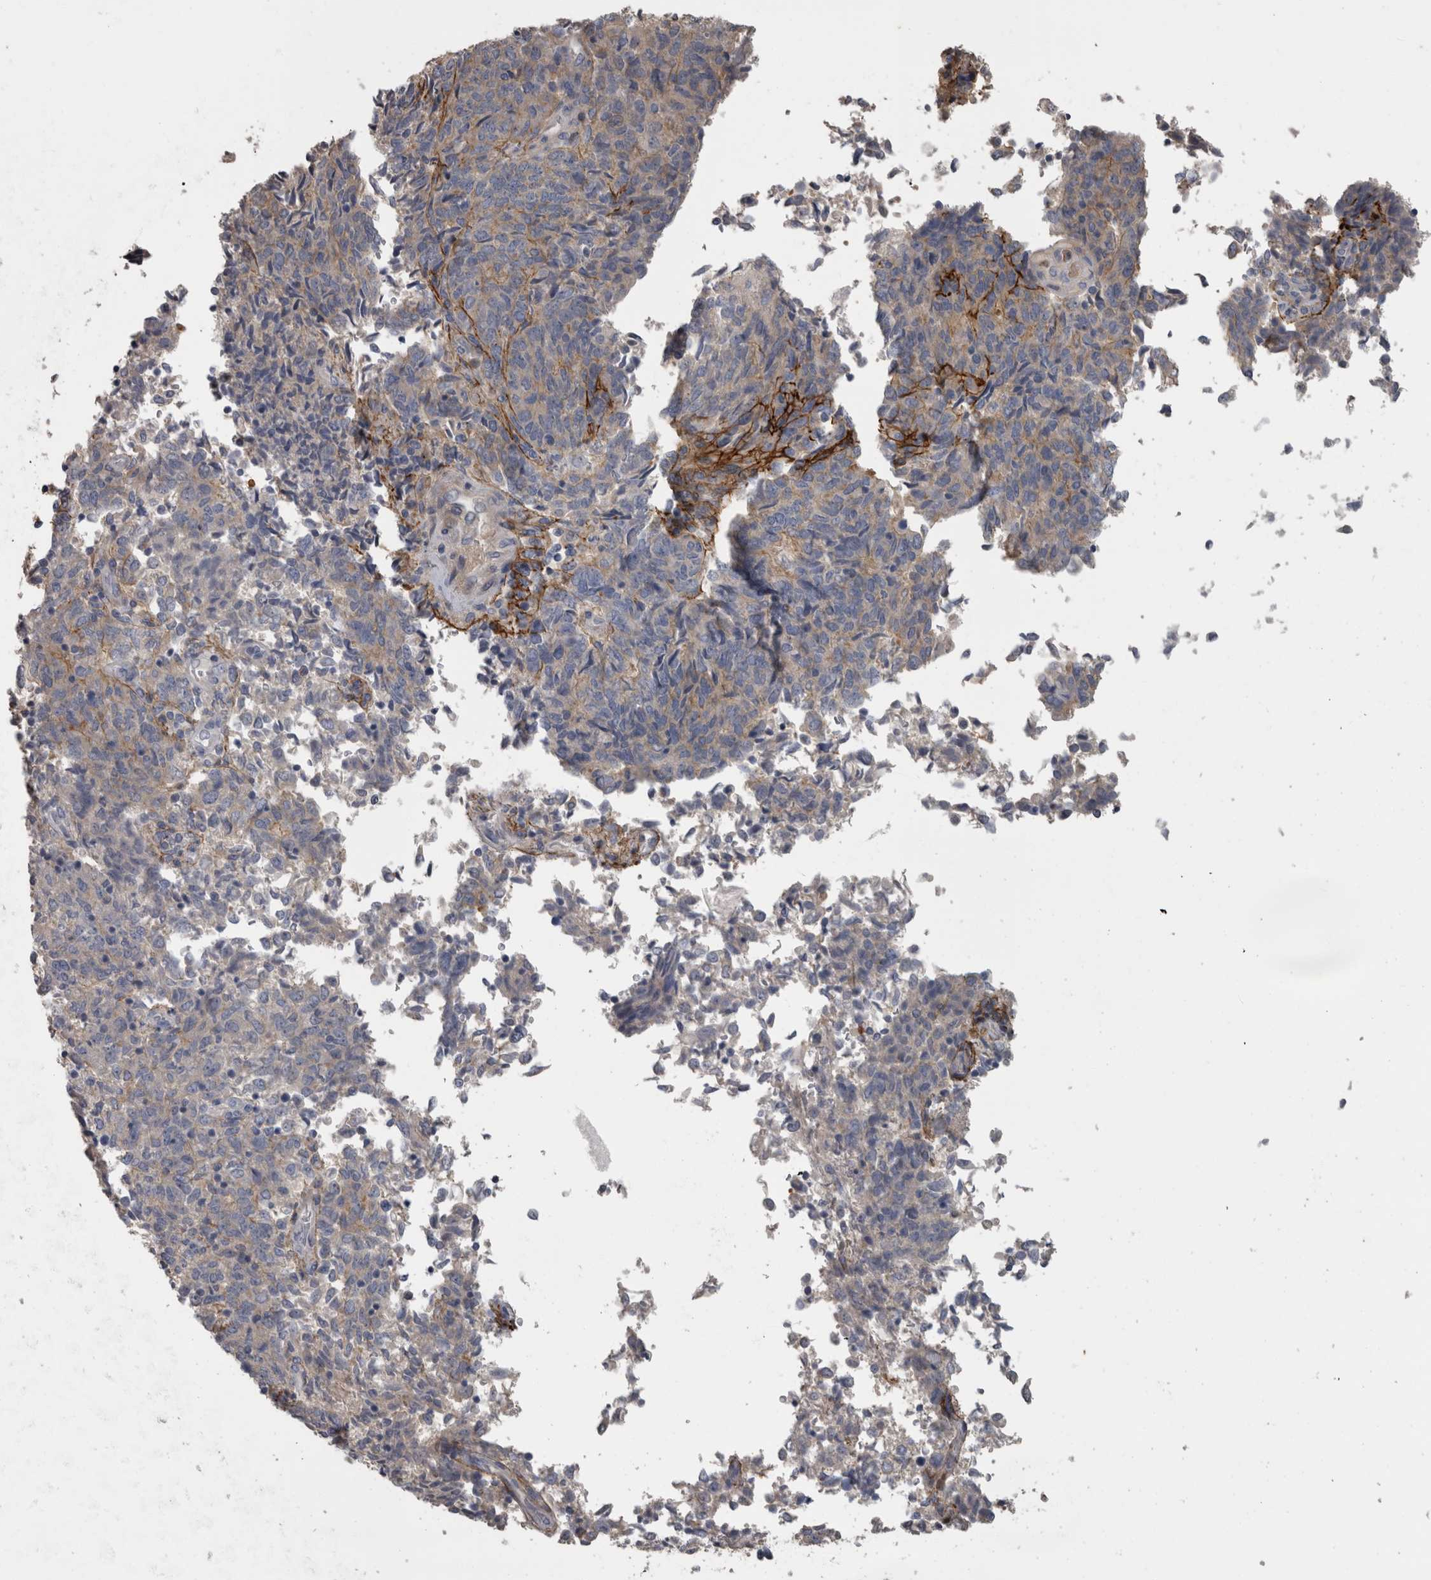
{"staining": {"intensity": "weak", "quantity": "<25%", "location": "cytoplasmic/membranous"}, "tissue": "endometrial cancer", "cell_type": "Tumor cells", "image_type": "cancer", "snomed": [{"axis": "morphology", "description": "Adenocarcinoma, NOS"}, {"axis": "topography", "description": "Endometrium"}], "caption": "Immunohistochemical staining of adenocarcinoma (endometrial) displays no significant positivity in tumor cells.", "gene": "EFEMP2", "patient": {"sex": "female", "age": 80}}